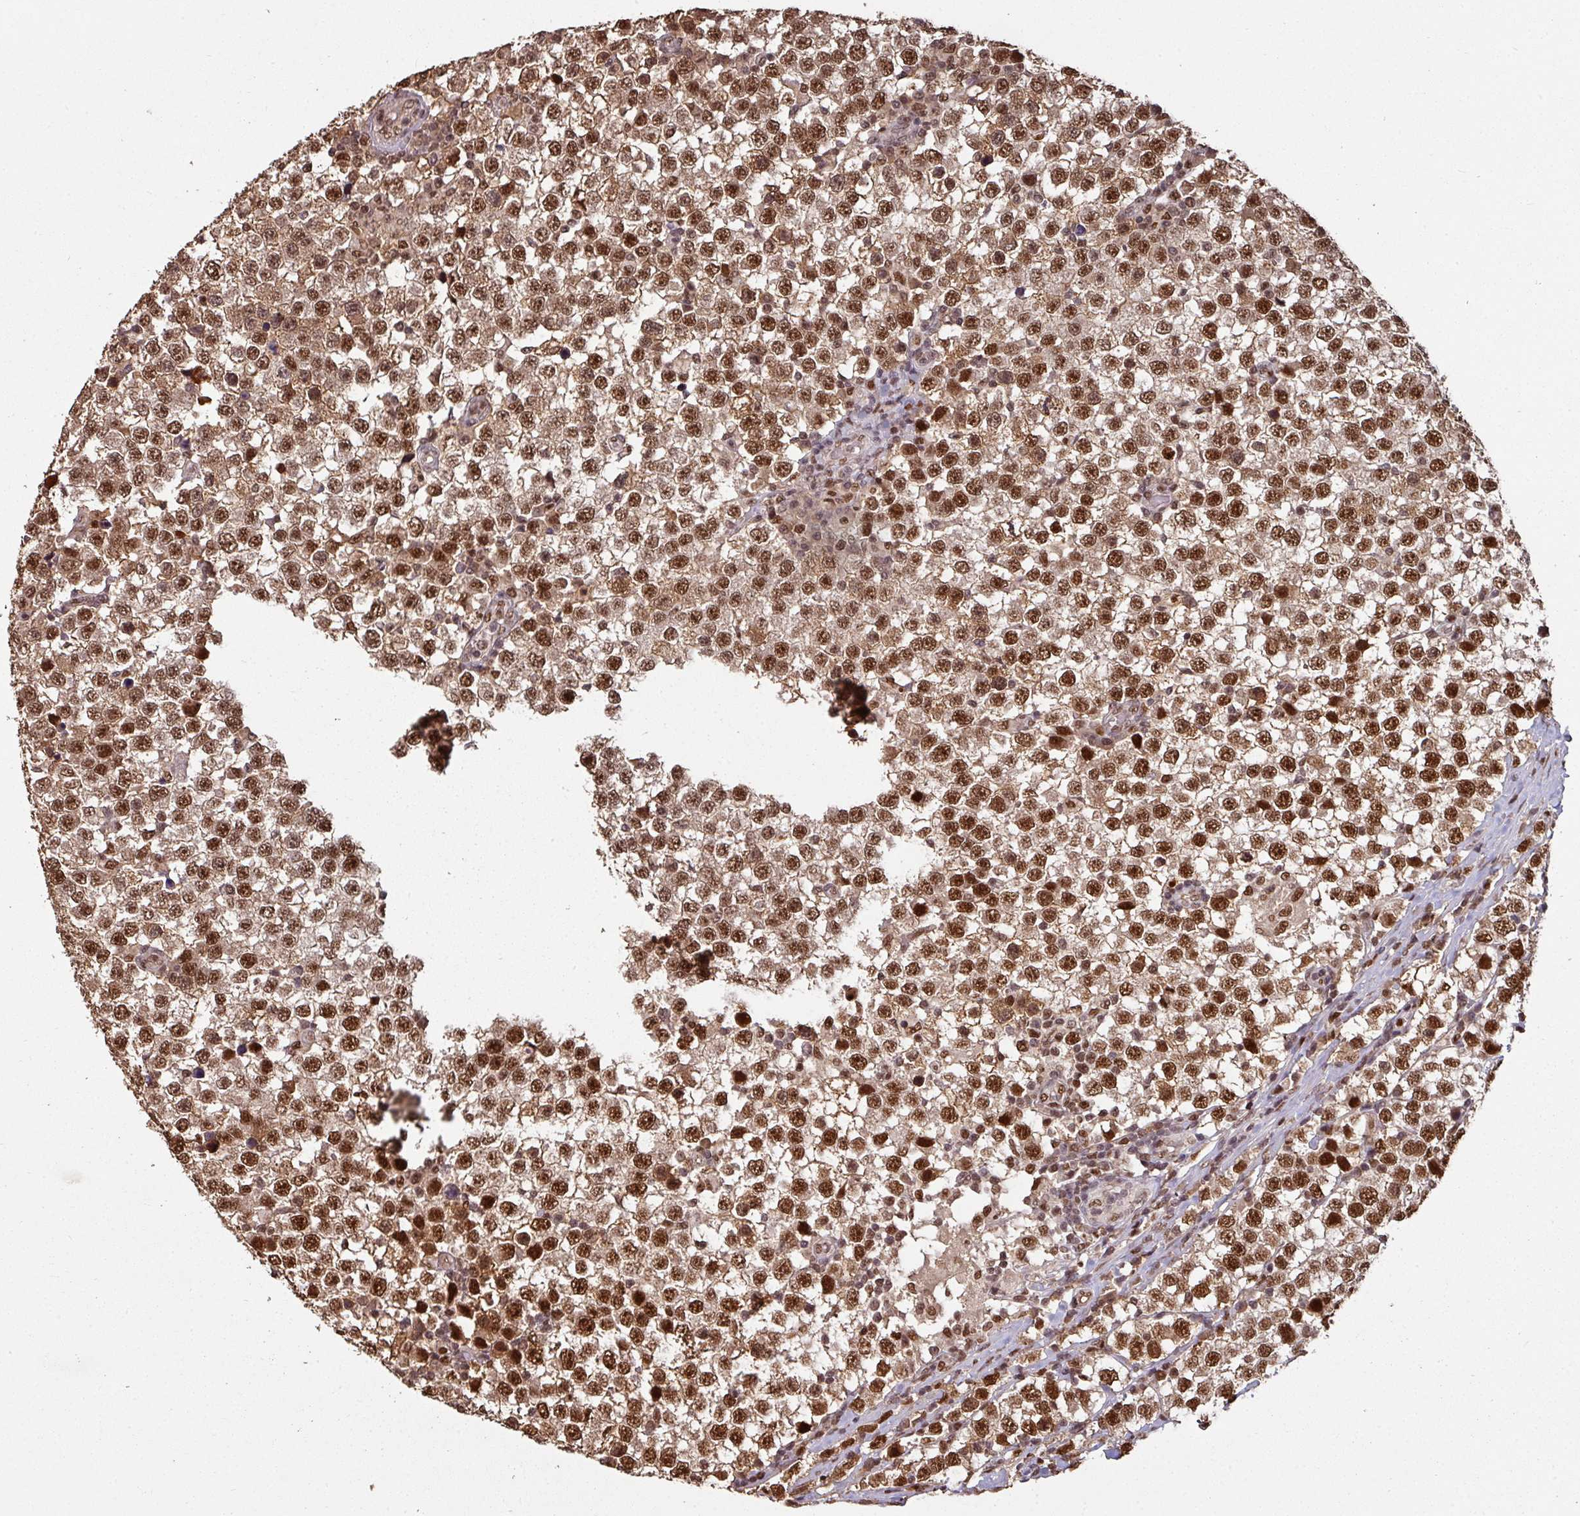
{"staining": {"intensity": "strong", "quantity": ">75%", "location": "nuclear"}, "tissue": "testis cancer", "cell_type": "Tumor cells", "image_type": "cancer", "snomed": [{"axis": "morphology", "description": "Seminoma, NOS"}, {"axis": "topography", "description": "Testis"}], "caption": "The histopathology image displays a brown stain indicating the presence of a protein in the nuclear of tumor cells in testis cancer.", "gene": "POLD1", "patient": {"sex": "male", "age": 34}}